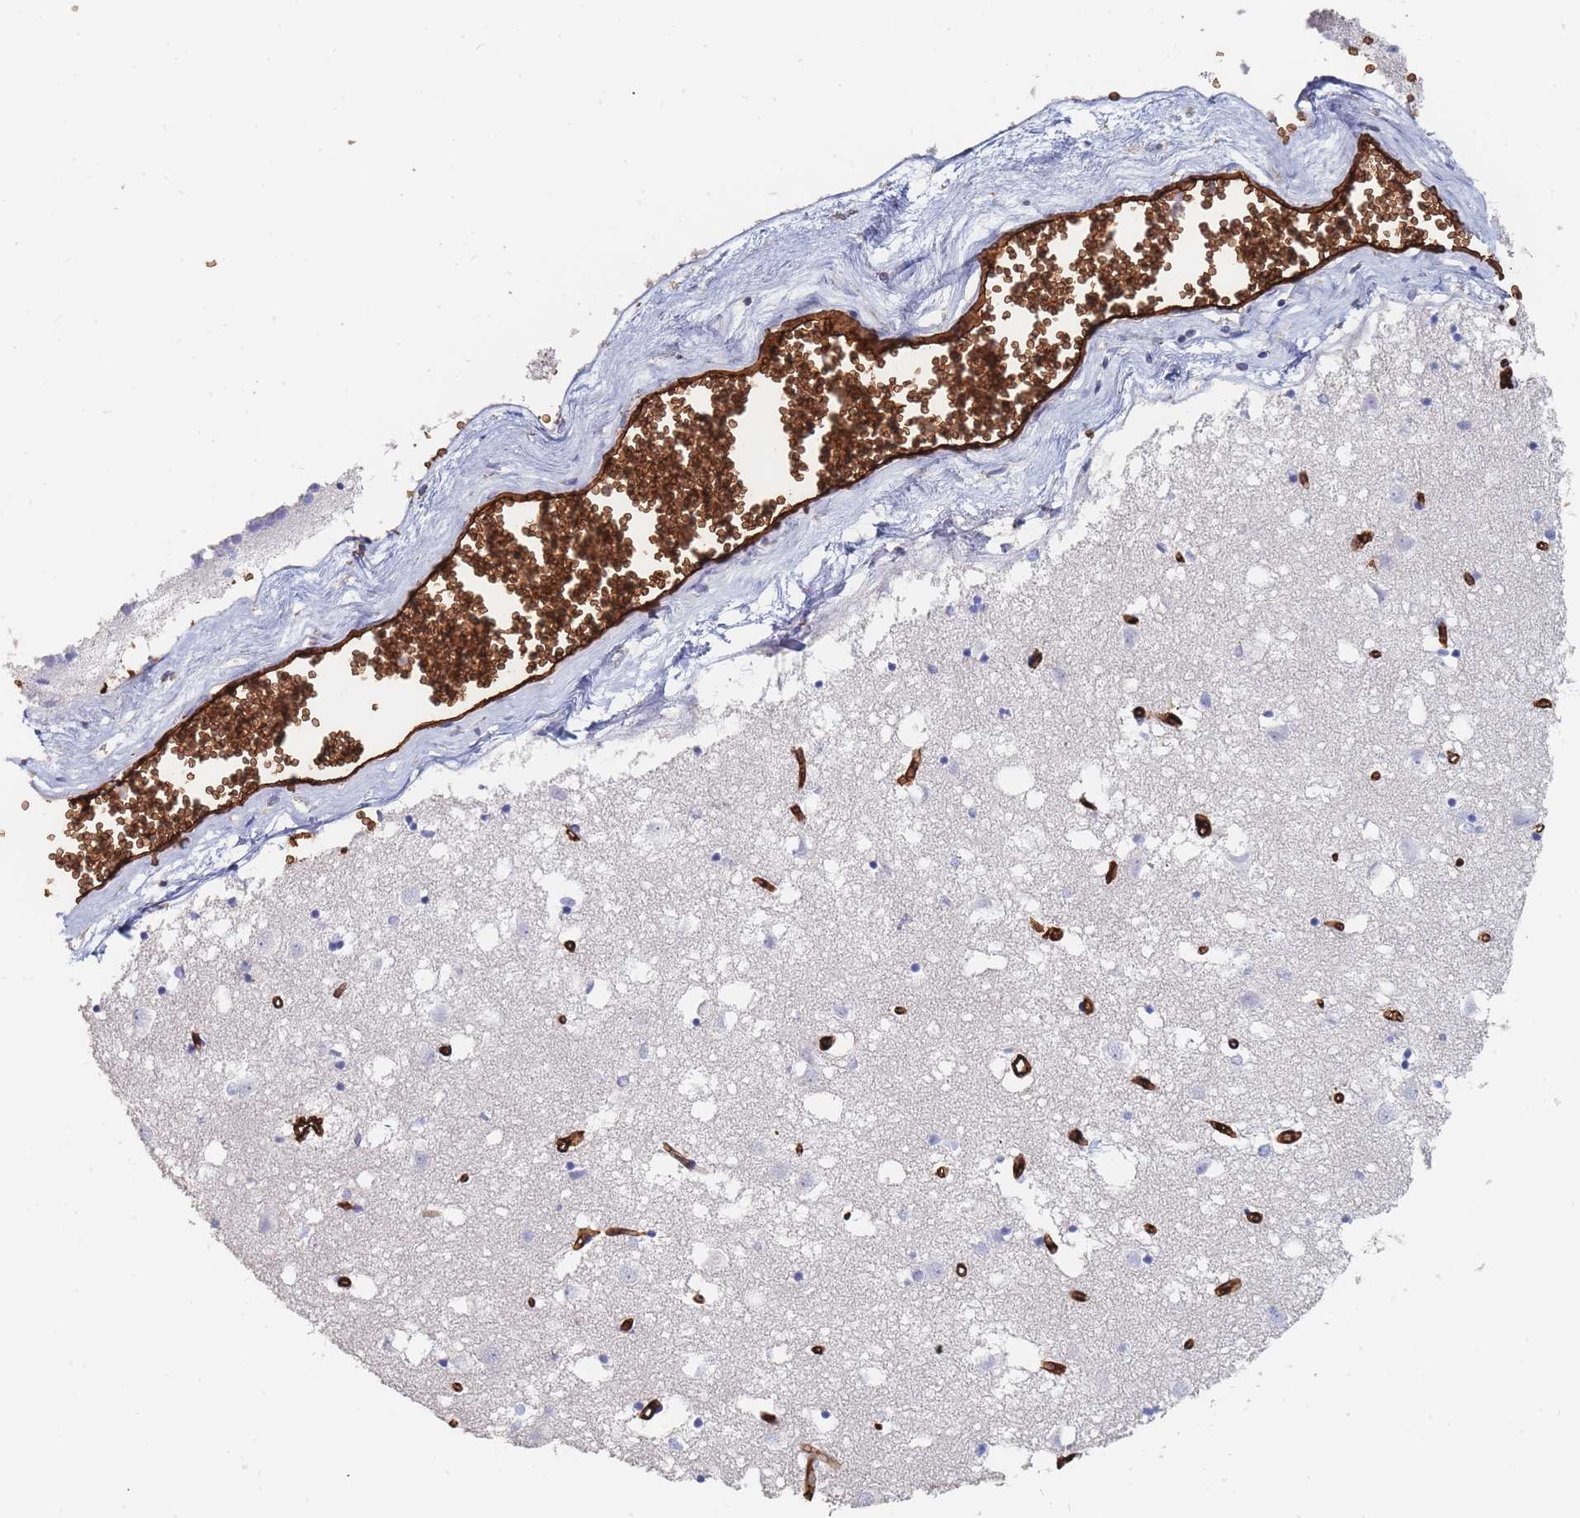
{"staining": {"intensity": "negative", "quantity": "none", "location": "none"}, "tissue": "caudate", "cell_type": "Glial cells", "image_type": "normal", "snomed": [{"axis": "morphology", "description": "Normal tissue, NOS"}, {"axis": "topography", "description": "Lateral ventricle wall"}], "caption": "An image of human caudate is negative for staining in glial cells. Brightfield microscopy of immunohistochemistry (IHC) stained with DAB (brown) and hematoxylin (blue), captured at high magnification.", "gene": "SLC2A1", "patient": {"sex": "male", "age": 70}}